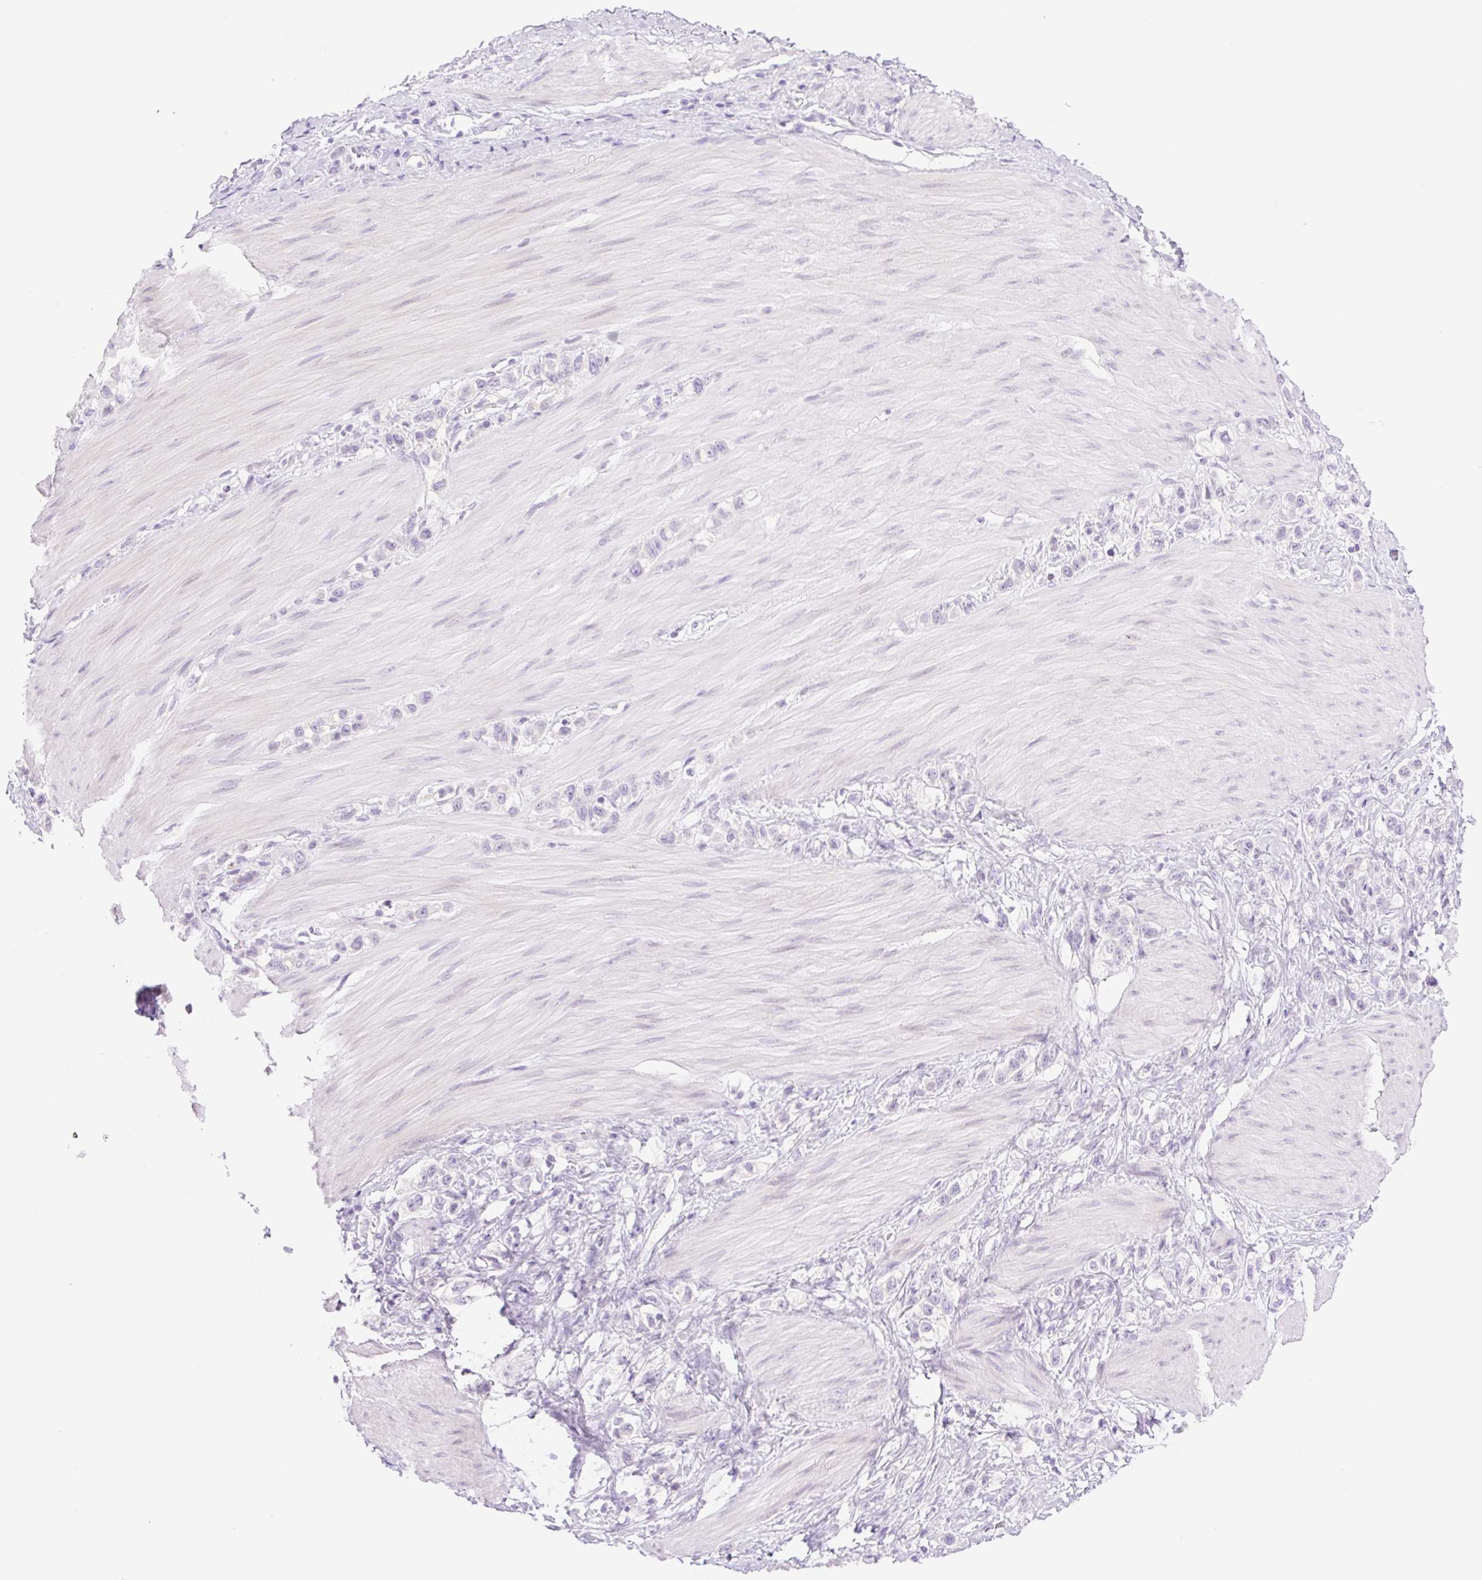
{"staining": {"intensity": "negative", "quantity": "none", "location": "none"}, "tissue": "stomach cancer", "cell_type": "Tumor cells", "image_type": "cancer", "snomed": [{"axis": "morphology", "description": "Adenocarcinoma, NOS"}, {"axis": "topography", "description": "Stomach"}], "caption": "Image shows no significant protein positivity in tumor cells of stomach cancer (adenocarcinoma).", "gene": "TBX15", "patient": {"sex": "female", "age": 65}}